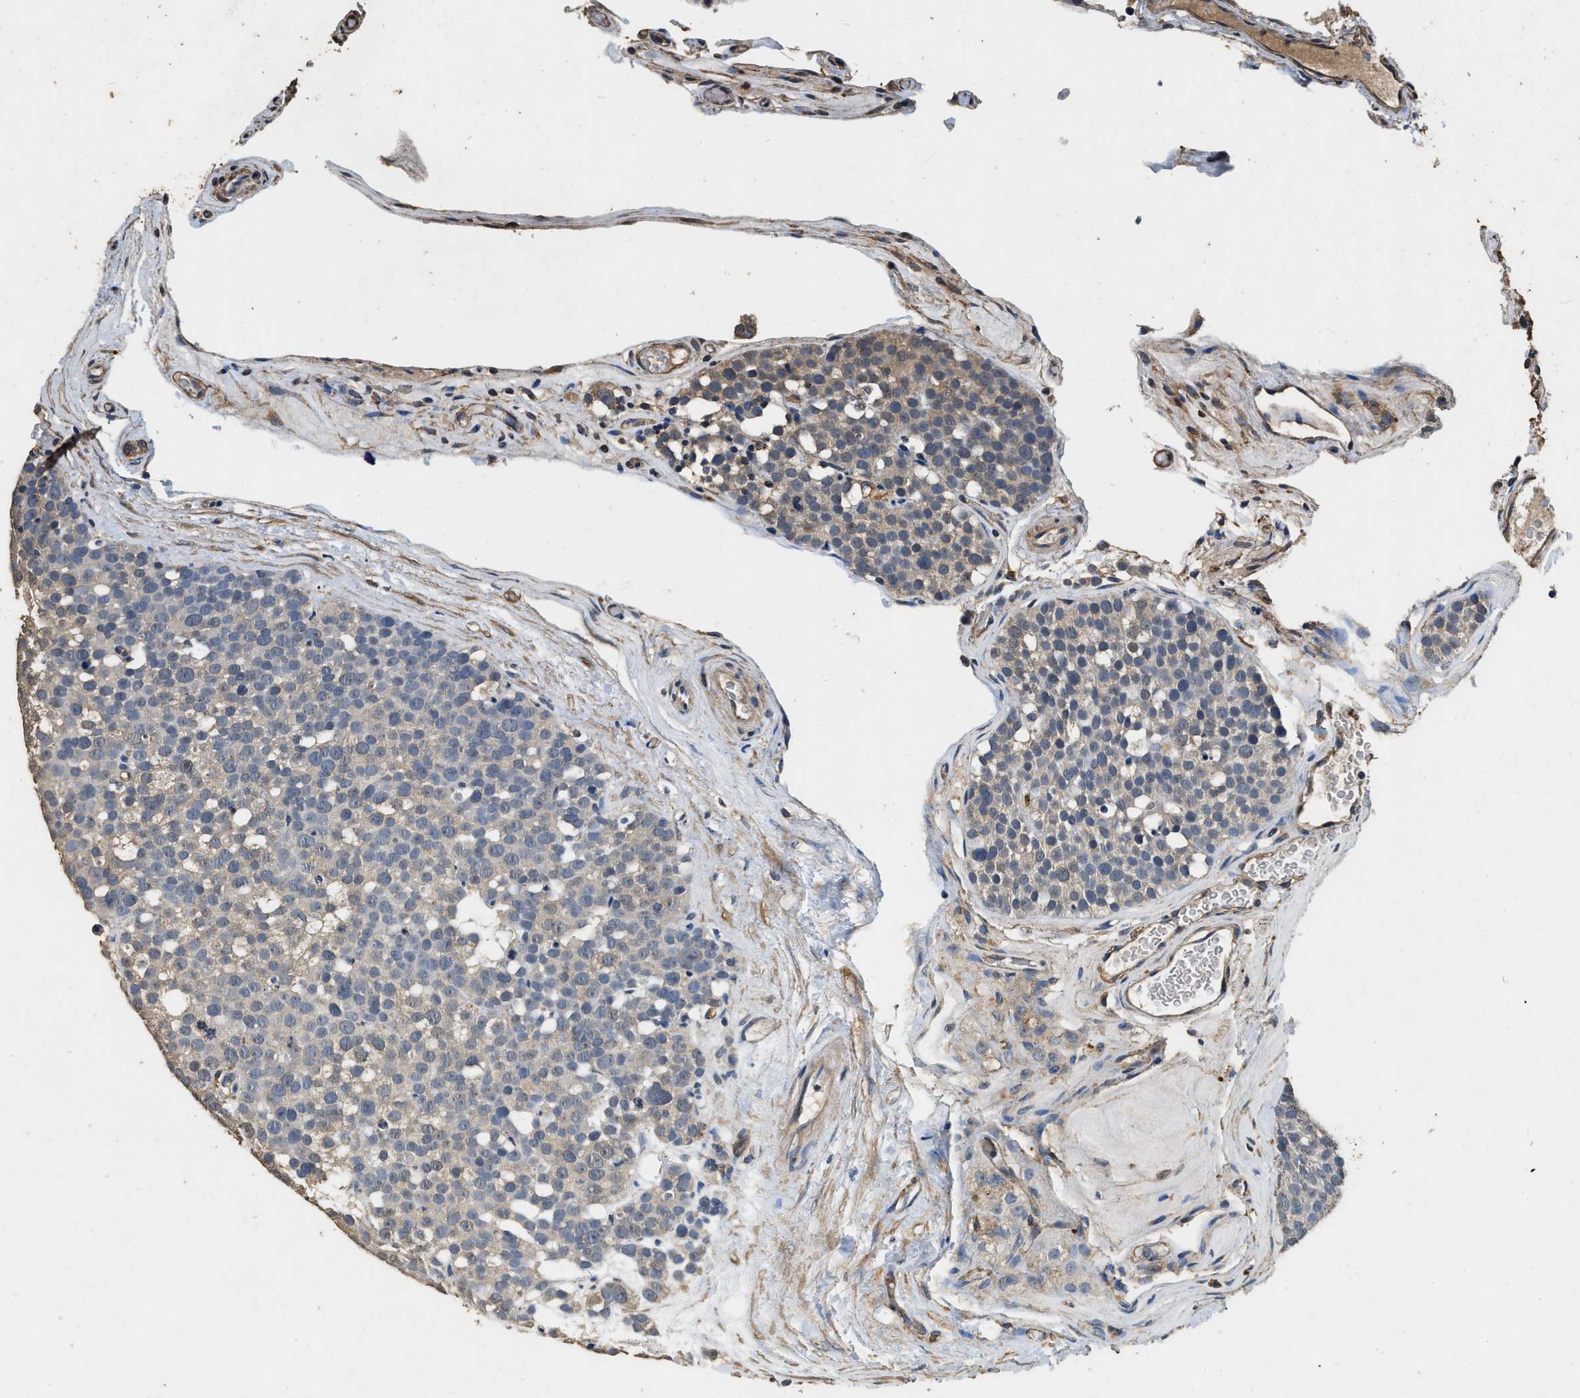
{"staining": {"intensity": "weak", "quantity": "<25%", "location": "cytoplasmic/membranous"}, "tissue": "testis cancer", "cell_type": "Tumor cells", "image_type": "cancer", "snomed": [{"axis": "morphology", "description": "Seminoma, NOS"}, {"axis": "topography", "description": "Testis"}], "caption": "An immunohistochemistry (IHC) photomicrograph of seminoma (testis) is shown. There is no staining in tumor cells of seminoma (testis).", "gene": "MIB1", "patient": {"sex": "male", "age": 71}}